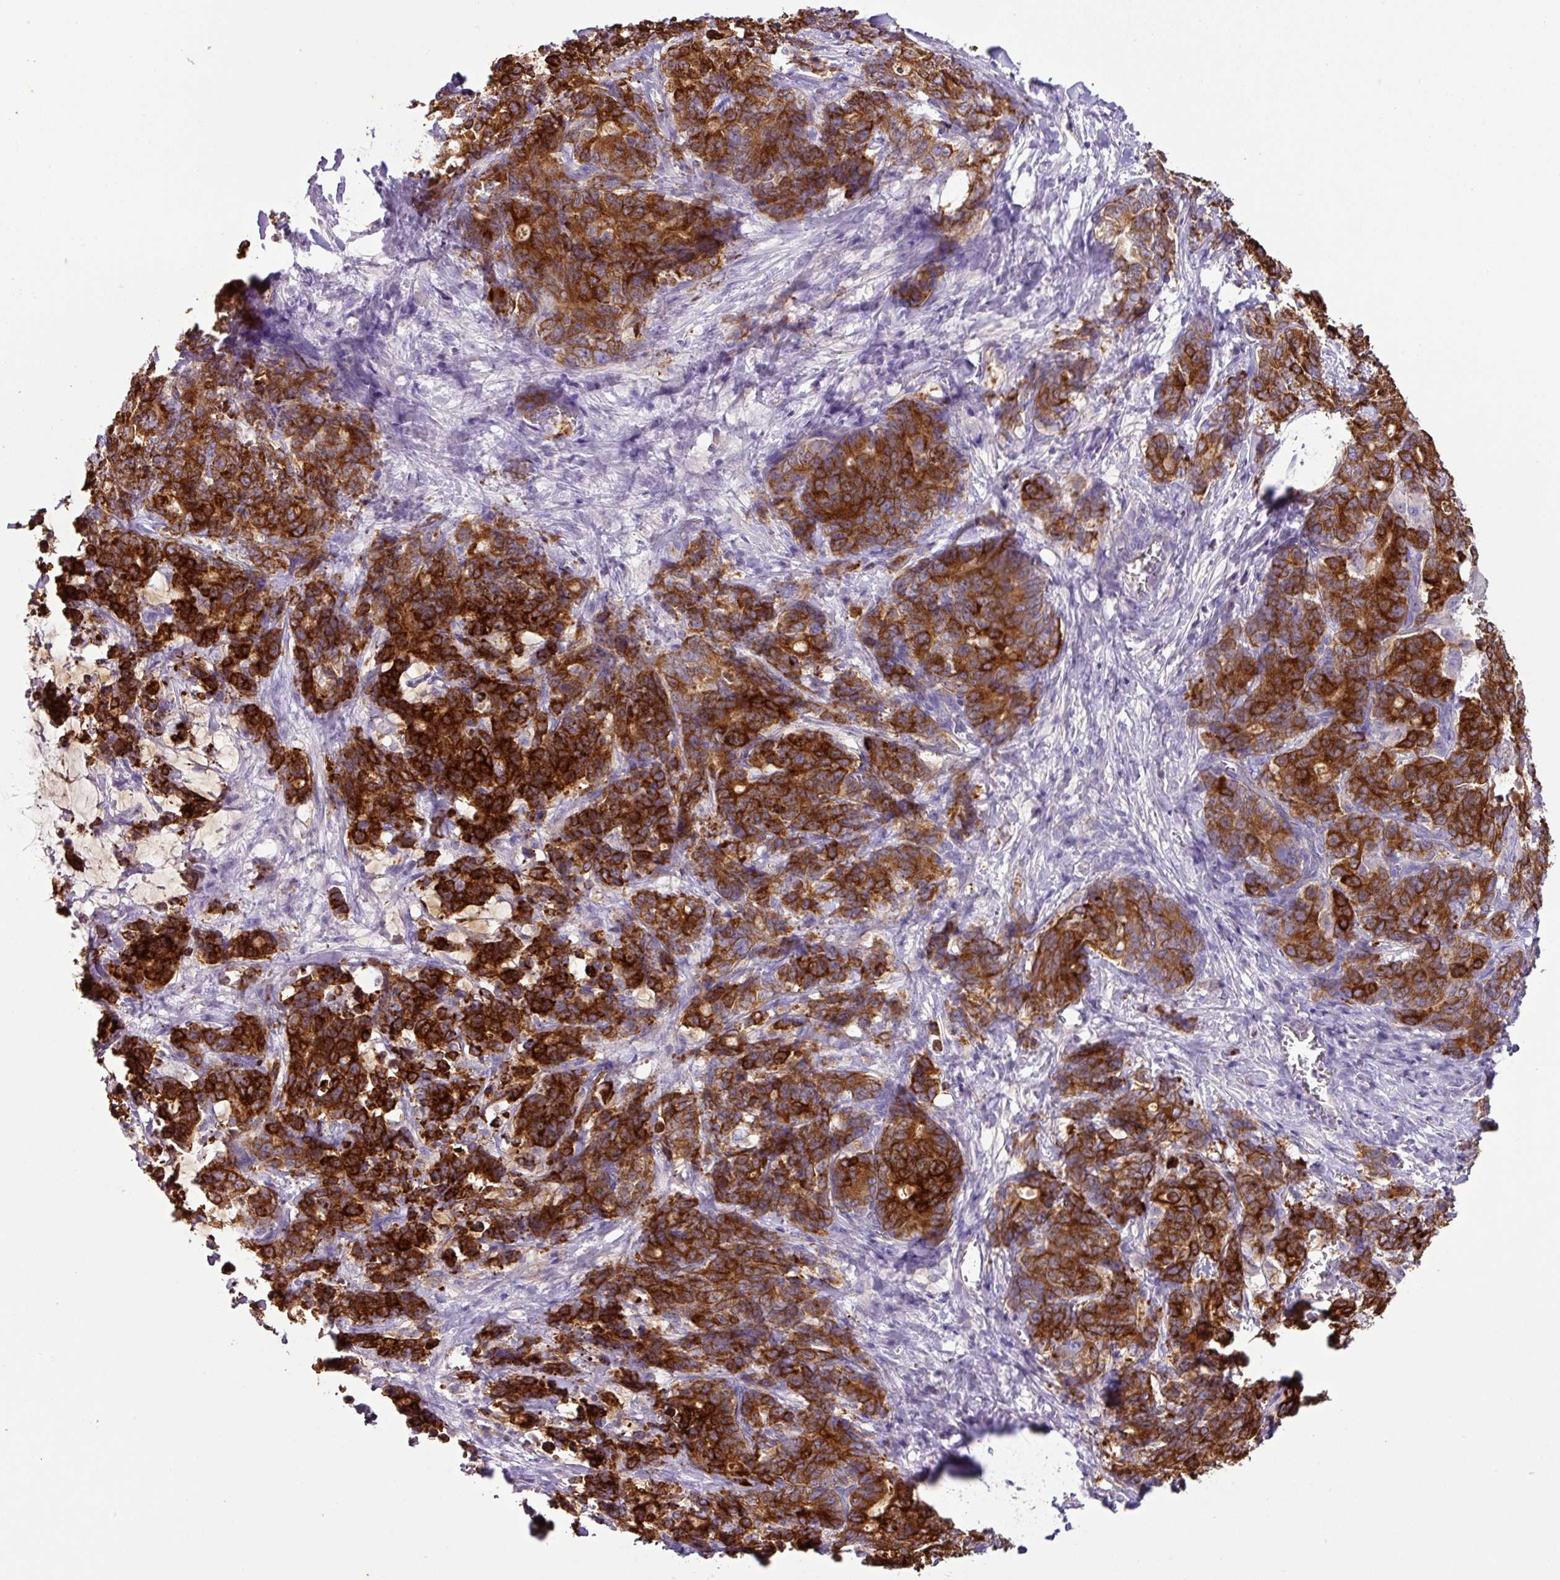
{"staining": {"intensity": "strong", "quantity": ">75%", "location": "cytoplasmic/membranous"}, "tissue": "stomach cancer", "cell_type": "Tumor cells", "image_type": "cancer", "snomed": [{"axis": "morphology", "description": "Normal tissue, NOS"}, {"axis": "morphology", "description": "Adenocarcinoma, NOS"}, {"axis": "topography", "description": "Stomach"}], "caption": "Stomach cancer (adenocarcinoma) was stained to show a protein in brown. There is high levels of strong cytoplasmic/membranous positivity in approximately >75% of tumor cells.", "gene": "AGR3", "patient": {"sex": "female", "age": 64}}